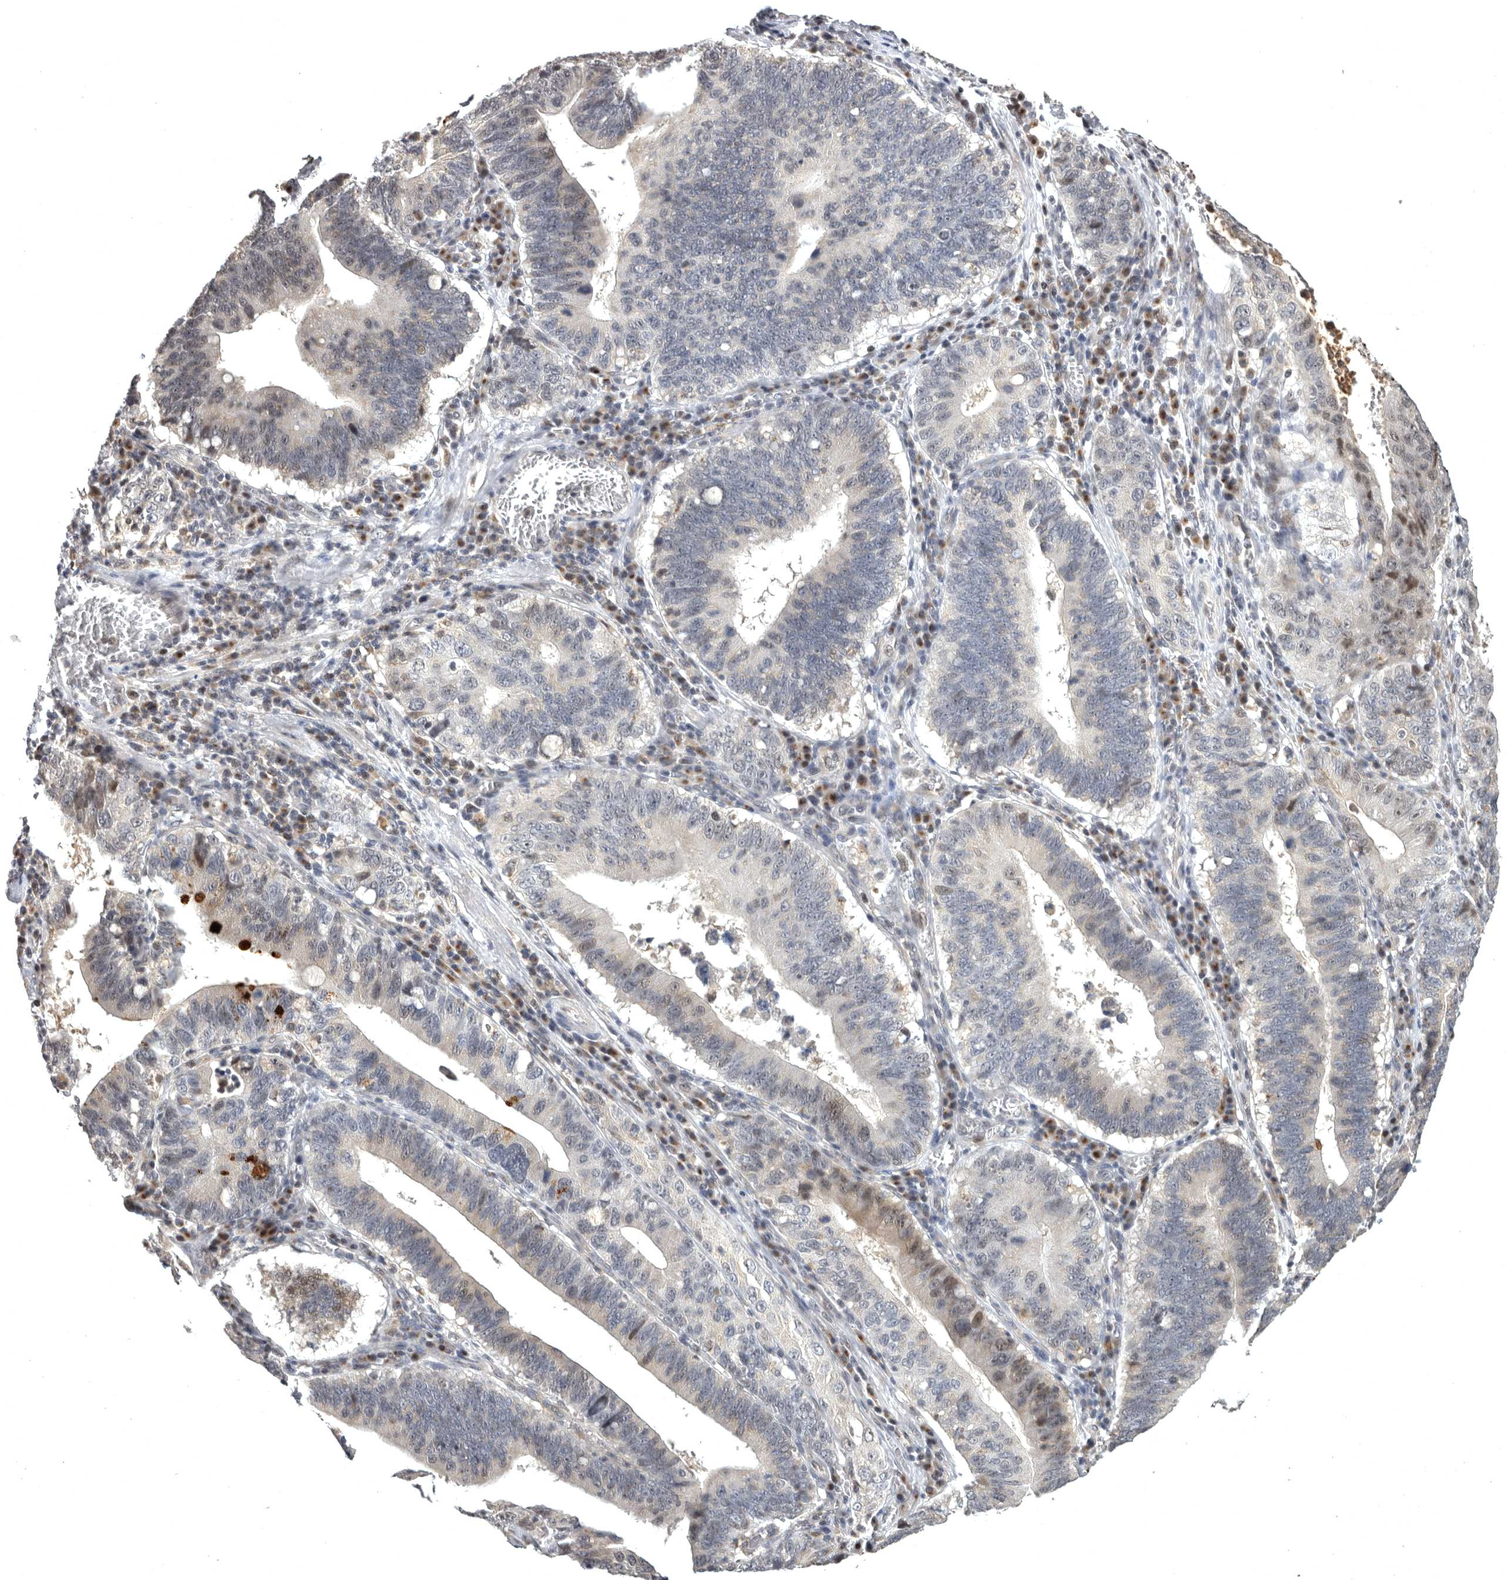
{"staining": {"intensity": "moderate", "quantity": "<25%", "location": "cytoplasmic/membranous"}, "tissue": "stomach cancer", "cell_type": "Tumor cells", "image_type": "cancer", "snomed": [{"axis": "morphology", "description": "Adenocarcinoma, NOS"}, {"axis": "topography", "description": "Stomach"}, {"axis": "topography", "description": "Gastric cardia"}], "caption": "Adenocarcinoma (stomach) stained for a protein (brown) shows moderate cytoplasmic/membranous positive staining in about <25% of tumor cells.", "gene": "MAN2A1", "patient": {"sex": "male", "age": 59}}